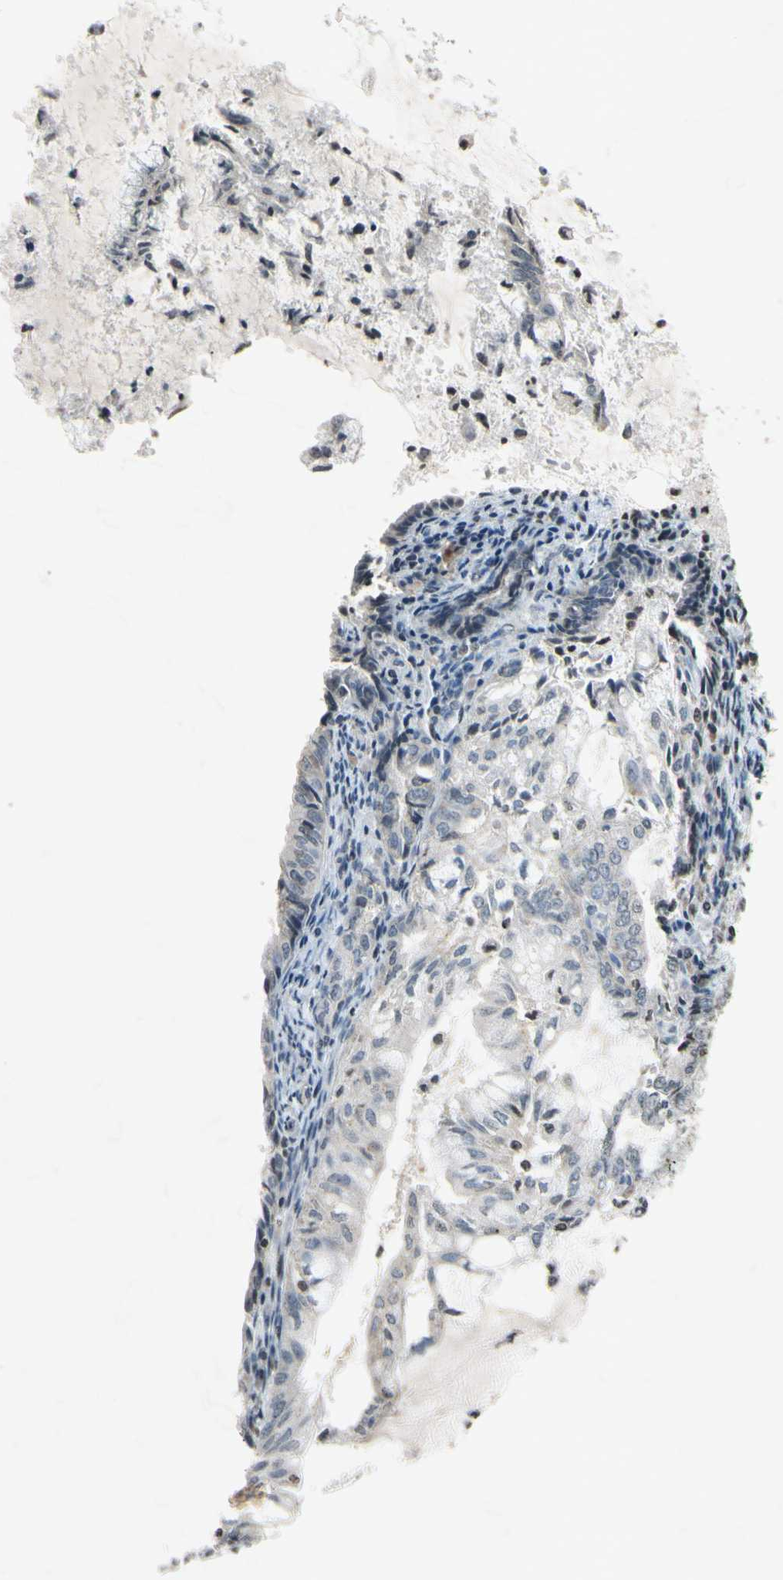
{"staining": {"intensity": "weak", "quantity": "25%-75%", "location": "cytoplasmic/membranous"}, "tissue": "endometrial cancer", "cell_type": "Tumor cells", "image_type": "cancer", "snomed": [{"axis": "morphology", "description": "Adenocarcinoma, NOS"}, {"axis": "topography", "description": "Endometrium"}], "caption": "The micrograph demonstrates staining of adenocarcinoma (endometrial), revealing weak cytoplasmic/membranous protein staining (brown color) within tumor cells. The staining is performed using DAB (3,3'-diaminobenzidine) brown chromogen to label protein expression. The nuclei are counter-stained blue using hematoxylin.", "gene": "CLDN11", "patient": {"sex": "female", "age": 86}}